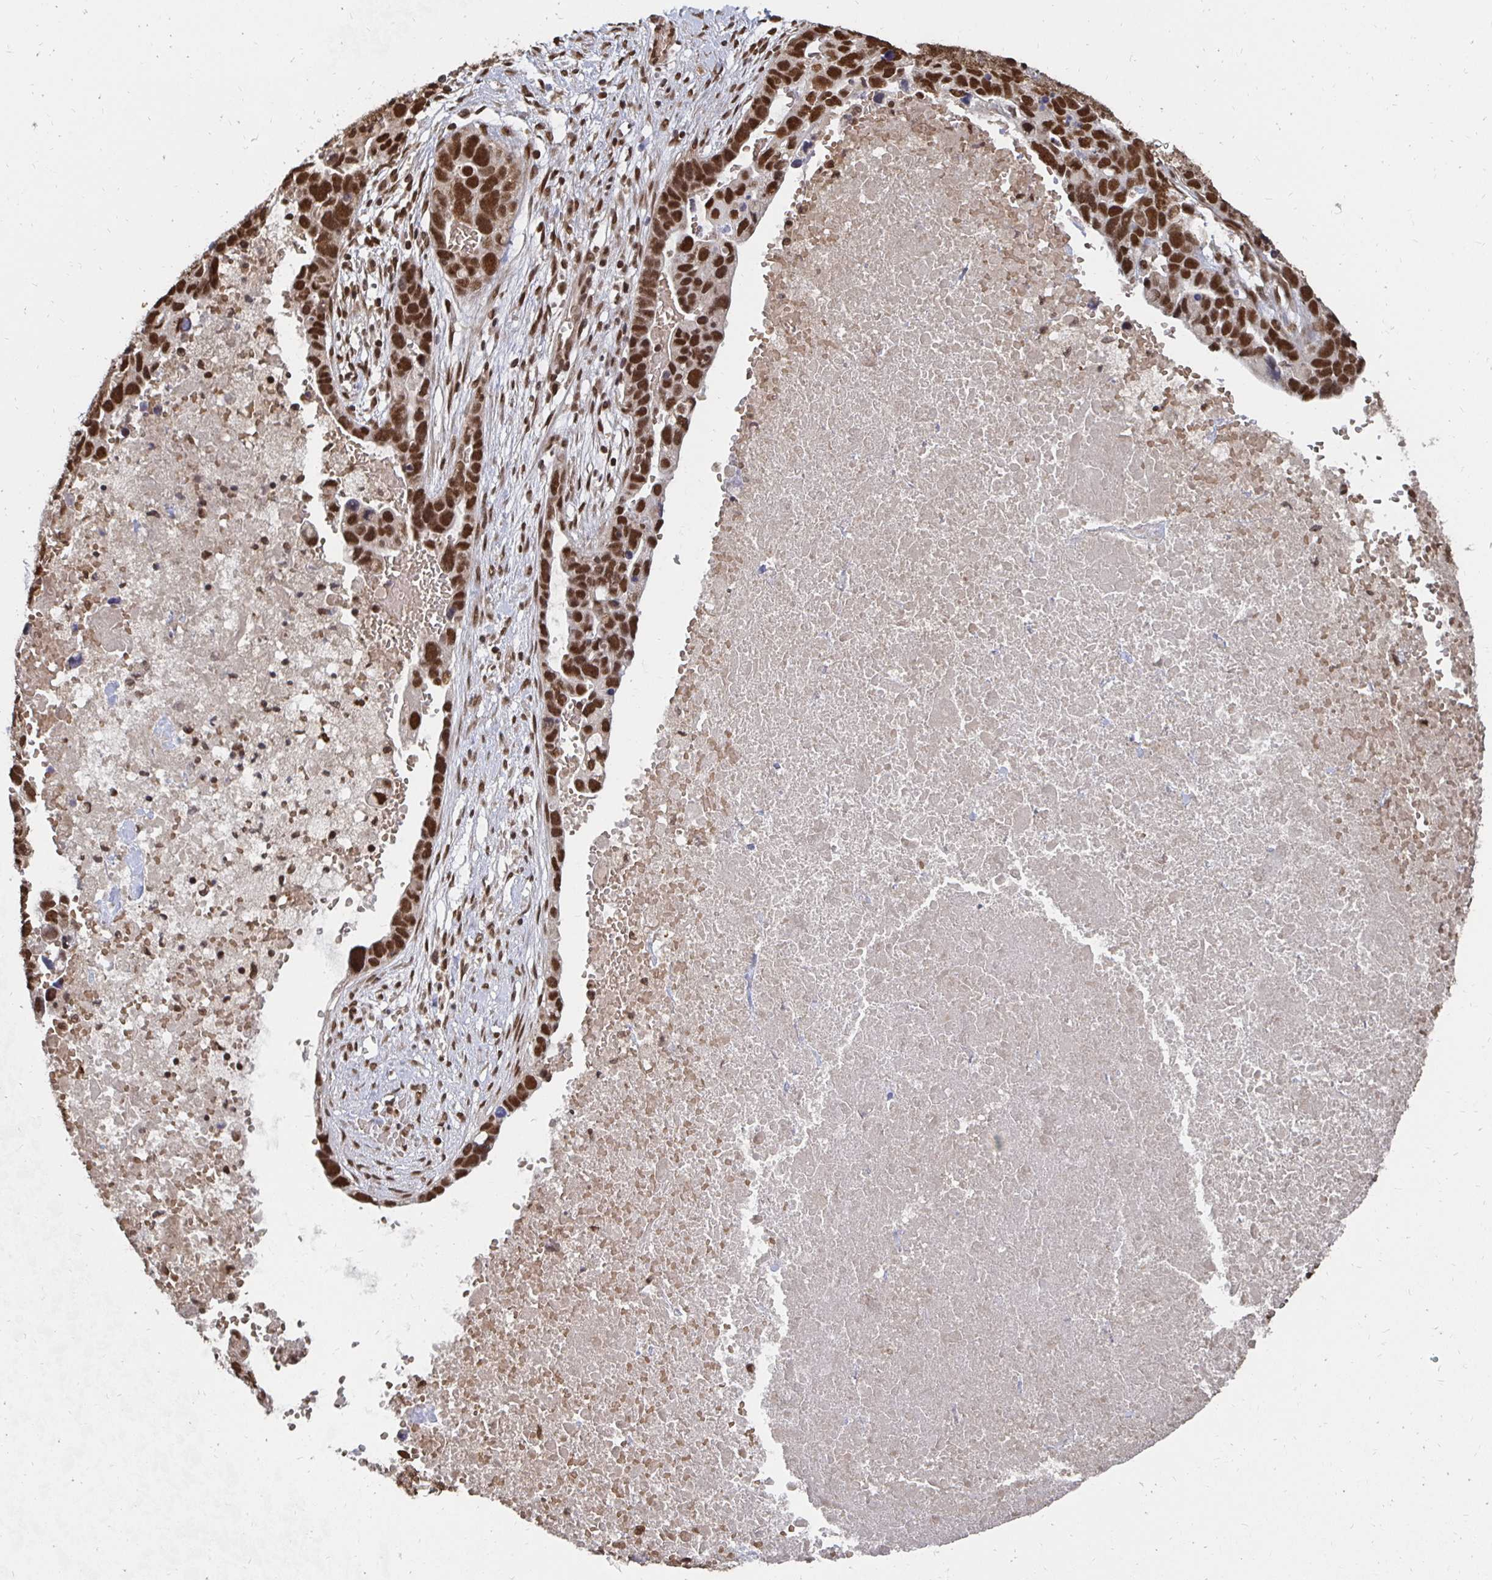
{"staining": {"intensity": "strong", "quantity": ">75%", "location": "nuclear"}, "tissue": "ovarian cancer", "cell_type": "Tumor cells", "image_type": "cancer", "snomed": [{"axis": "morphology", "description": "Cystadenocarcinoma, serous, NOS"}, {"axis": "topography", "description": "Ovary"}], "caption": "This photomicrograph displays immunohistochemistry (IHC) staining of ovarian cancer (serous cystadenocarcinoma), with high strong nuclear expression in about >75% of tumor cells.", "gene": "GTF3C6", "patient": {"sex": "female", "age": 54}}